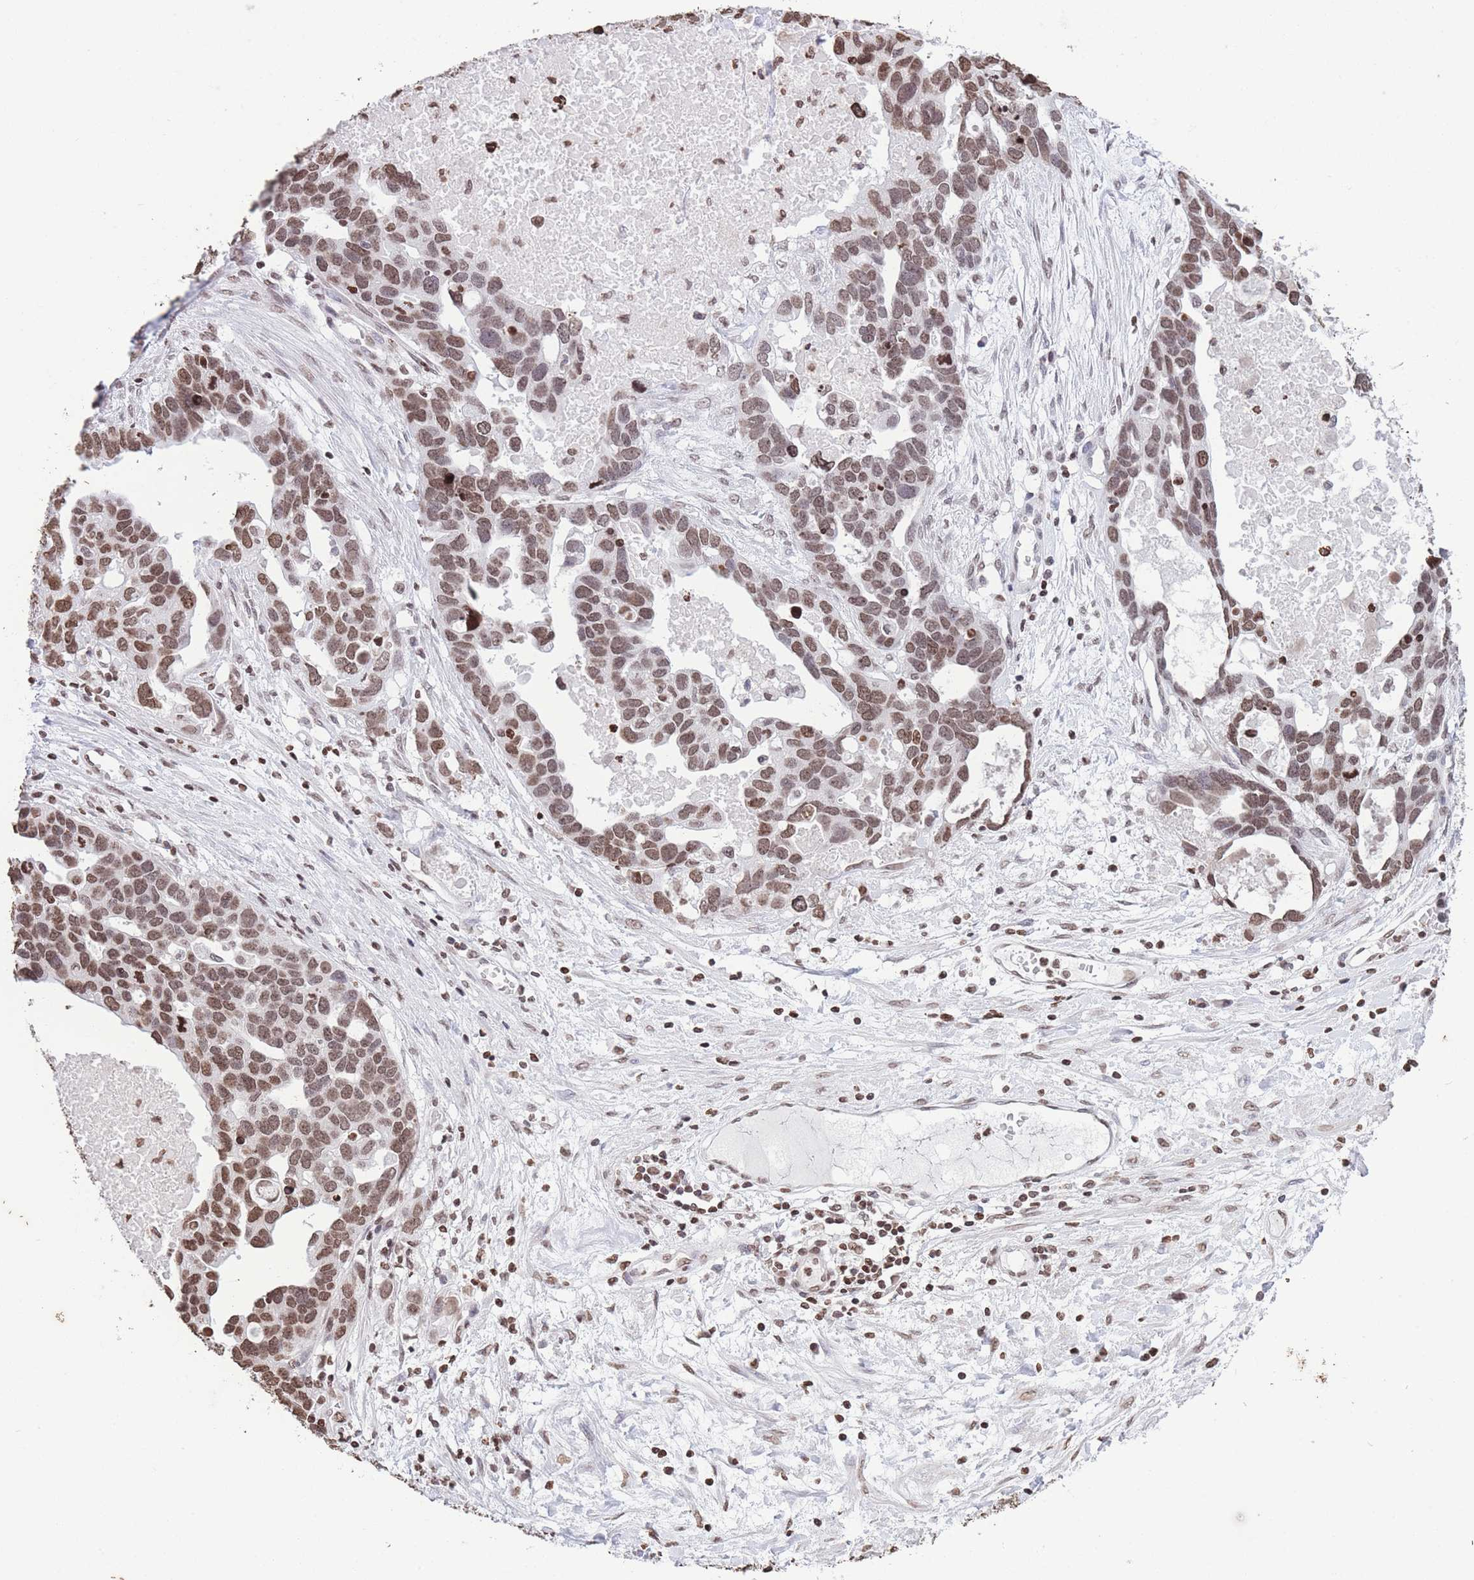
{"staining": {"intensity": "moderate", "quantity": ">75%", "location": "nuclear"}, "tissue": "ovarian cancer", "cell_type": "Tumor cells", "image_type": "cancer", "snomed": [{"axis": "morphology", "description": "Cystadenocarcinoma, serous, NOS"}, {"axis": "topography", "description": "Ovary"}], "caption": "Tumor cells display medium levels of moderate nuclear positivity in approximately >75% of cells in human ovarian serous cystadenocarcinoma. The staining was performed using DAB to visualize the protein expression in brown, while the nuclei were stained in blue with hematoxylin (Magnification: 20x).", "gene": "H2BC11", "patient": {"sex": "female", "age": 54}}